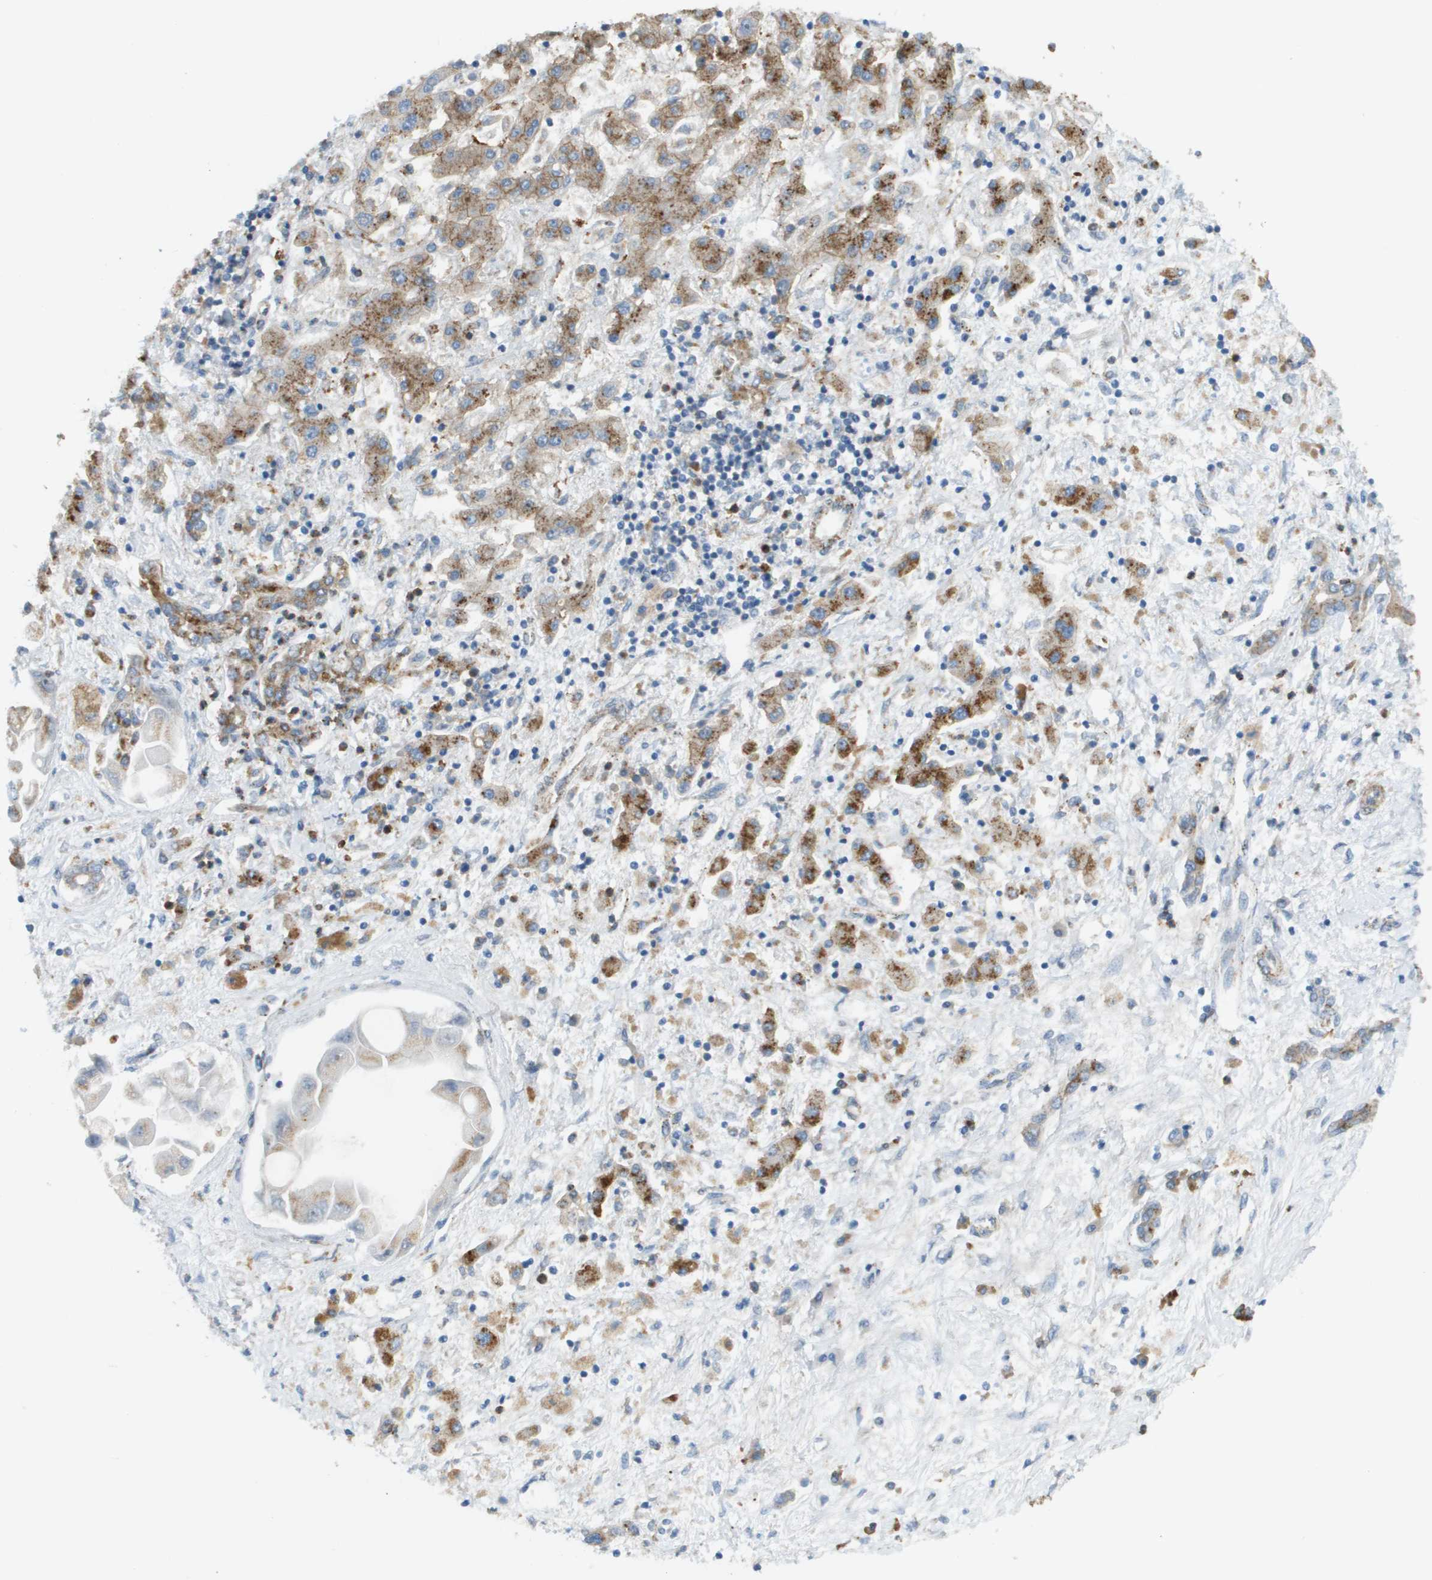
{"staining": {"intensity": "negative", "quantity": "none", "location": "none"}, "tissue": "liver cancer", "cell_type": "Tumor cells", "image_type": "cancer", "snomed": [{"axis": "morphology", "description": "Cholangiocarcinoma"}, {"axis": "topography", "description": "Liver"}], "caption": "A high-resolution photomicrograph shows immunohistochemistry (IHC) staining of liver cancer (cholangiocarcinoma), which exhibits no significant positivity in tumor cells. (Brightfield microscopy of DAB (3,3'-diaminobenzidine) immunohistochemistry at high magnification).", "gene": "MYH11", "patient": {"sex": "male", "age": 50}}